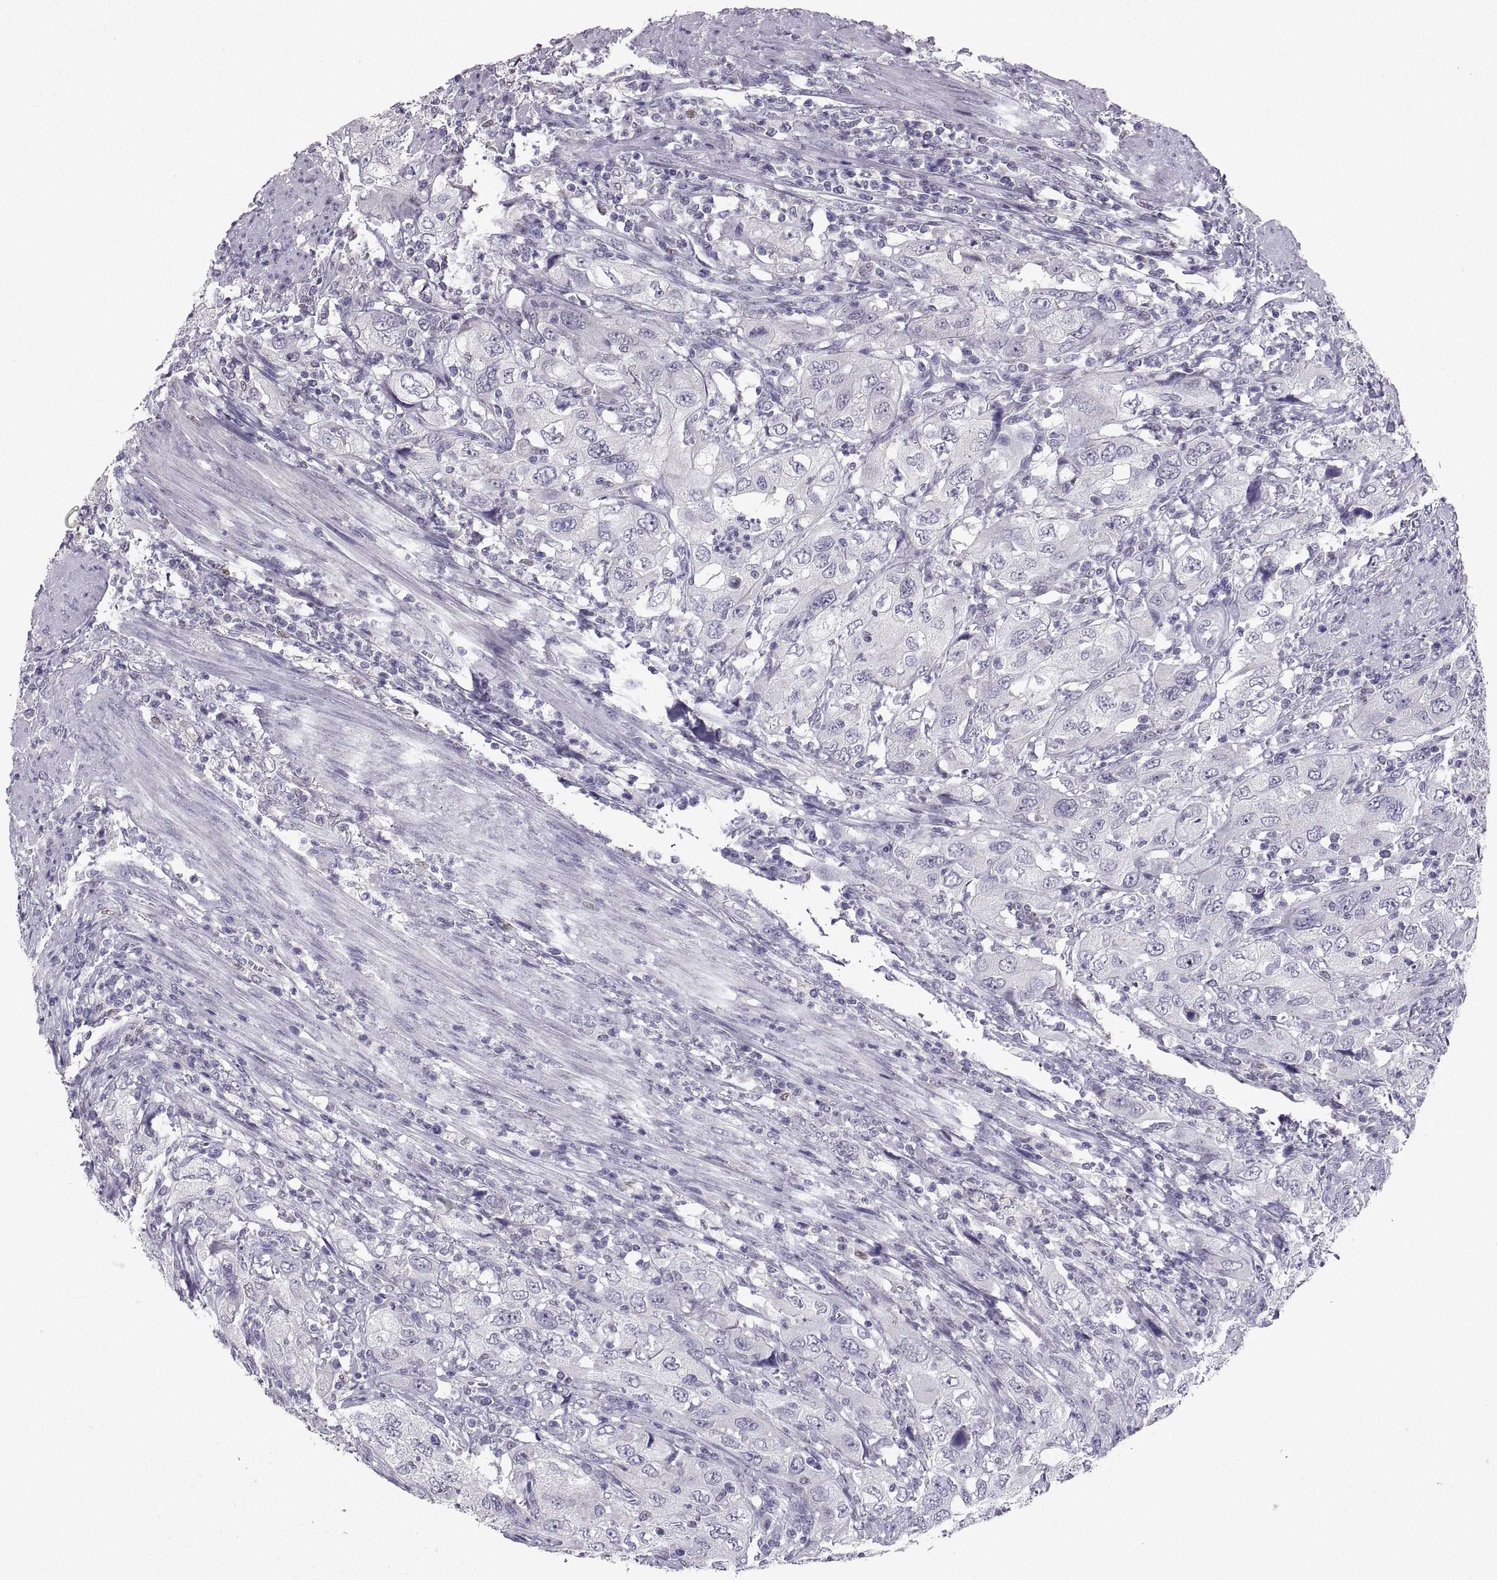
{"staining": {"intensity": "negative", "quantity": "none", "location": "none"}, "tissue": "urothelial cancer", "cell_type": "Tumor cells", "image_type": "cancer", "snomed": [{"axis": "morphology", "description": "Urothelial carcinoma, High grade"}, {"axis": "topography", "description": "Urinary bladder"}], "caption": "An immunohistochemistry (IHC) image of urothelial cancer is shown. There is no staining in tumor cells of urothelial cancer.", "gene": "SOX21", "patient": {"sex": "male", "age": 76}}